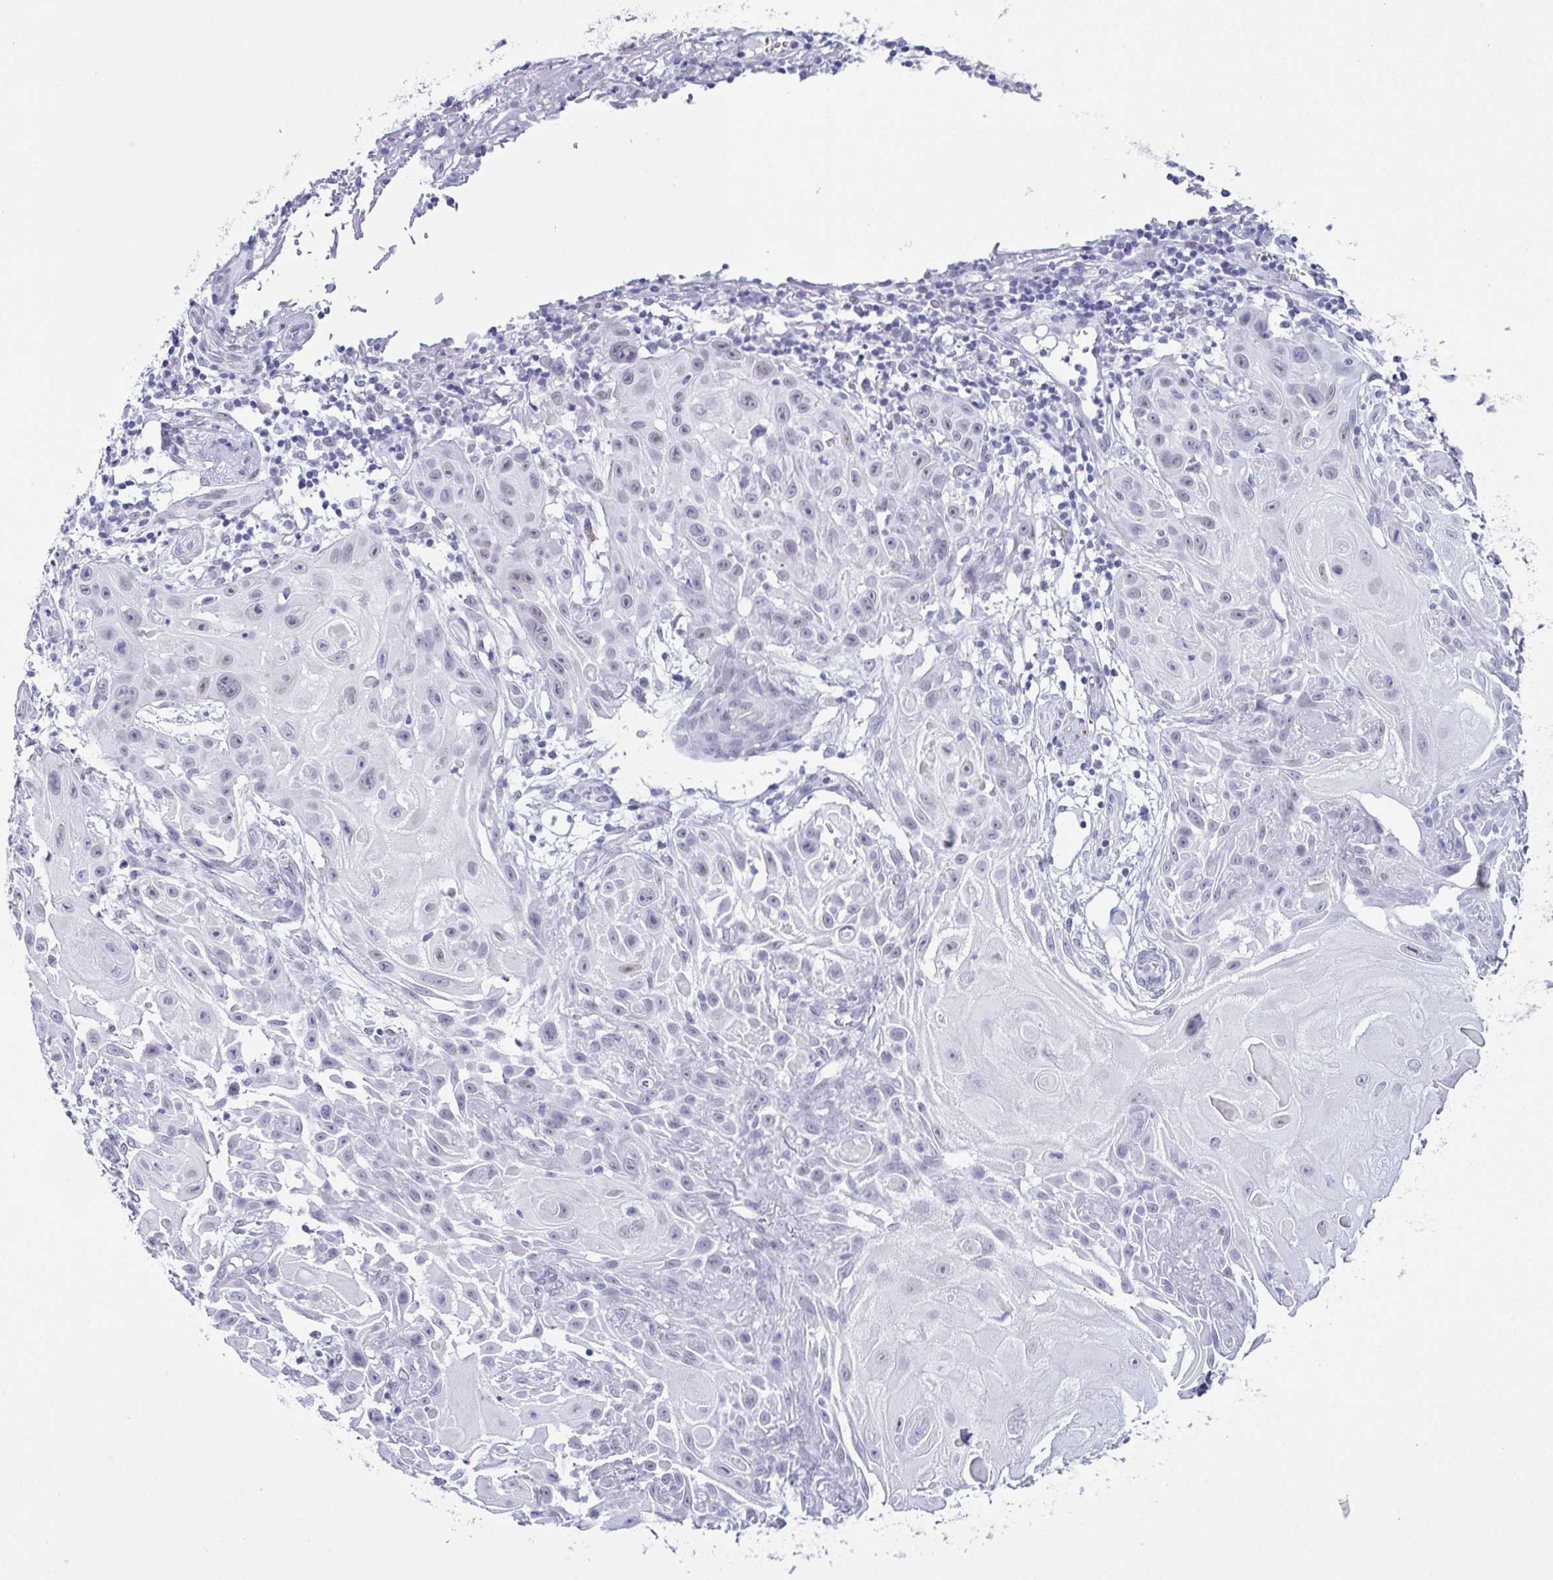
{"staining": {"intensity": "negative", "quantity": "none", "location": "none"}, "tissue": "skin cancer", "cell_type": "Tumor cells", "image_type": "cancer", "snomed": [{"axis": "morphology", "description": "Squamous cell carcinoma, NOS"}, {"axis": "topography", "description": "Skin"}], "caption": "A photomicrograph of squamous cell carcinoma (skin) stained for a protein exhibits no brown staining in tumor cells.", "gene": "SUGP2", "patient": {"sex": "female", "age": 91}}